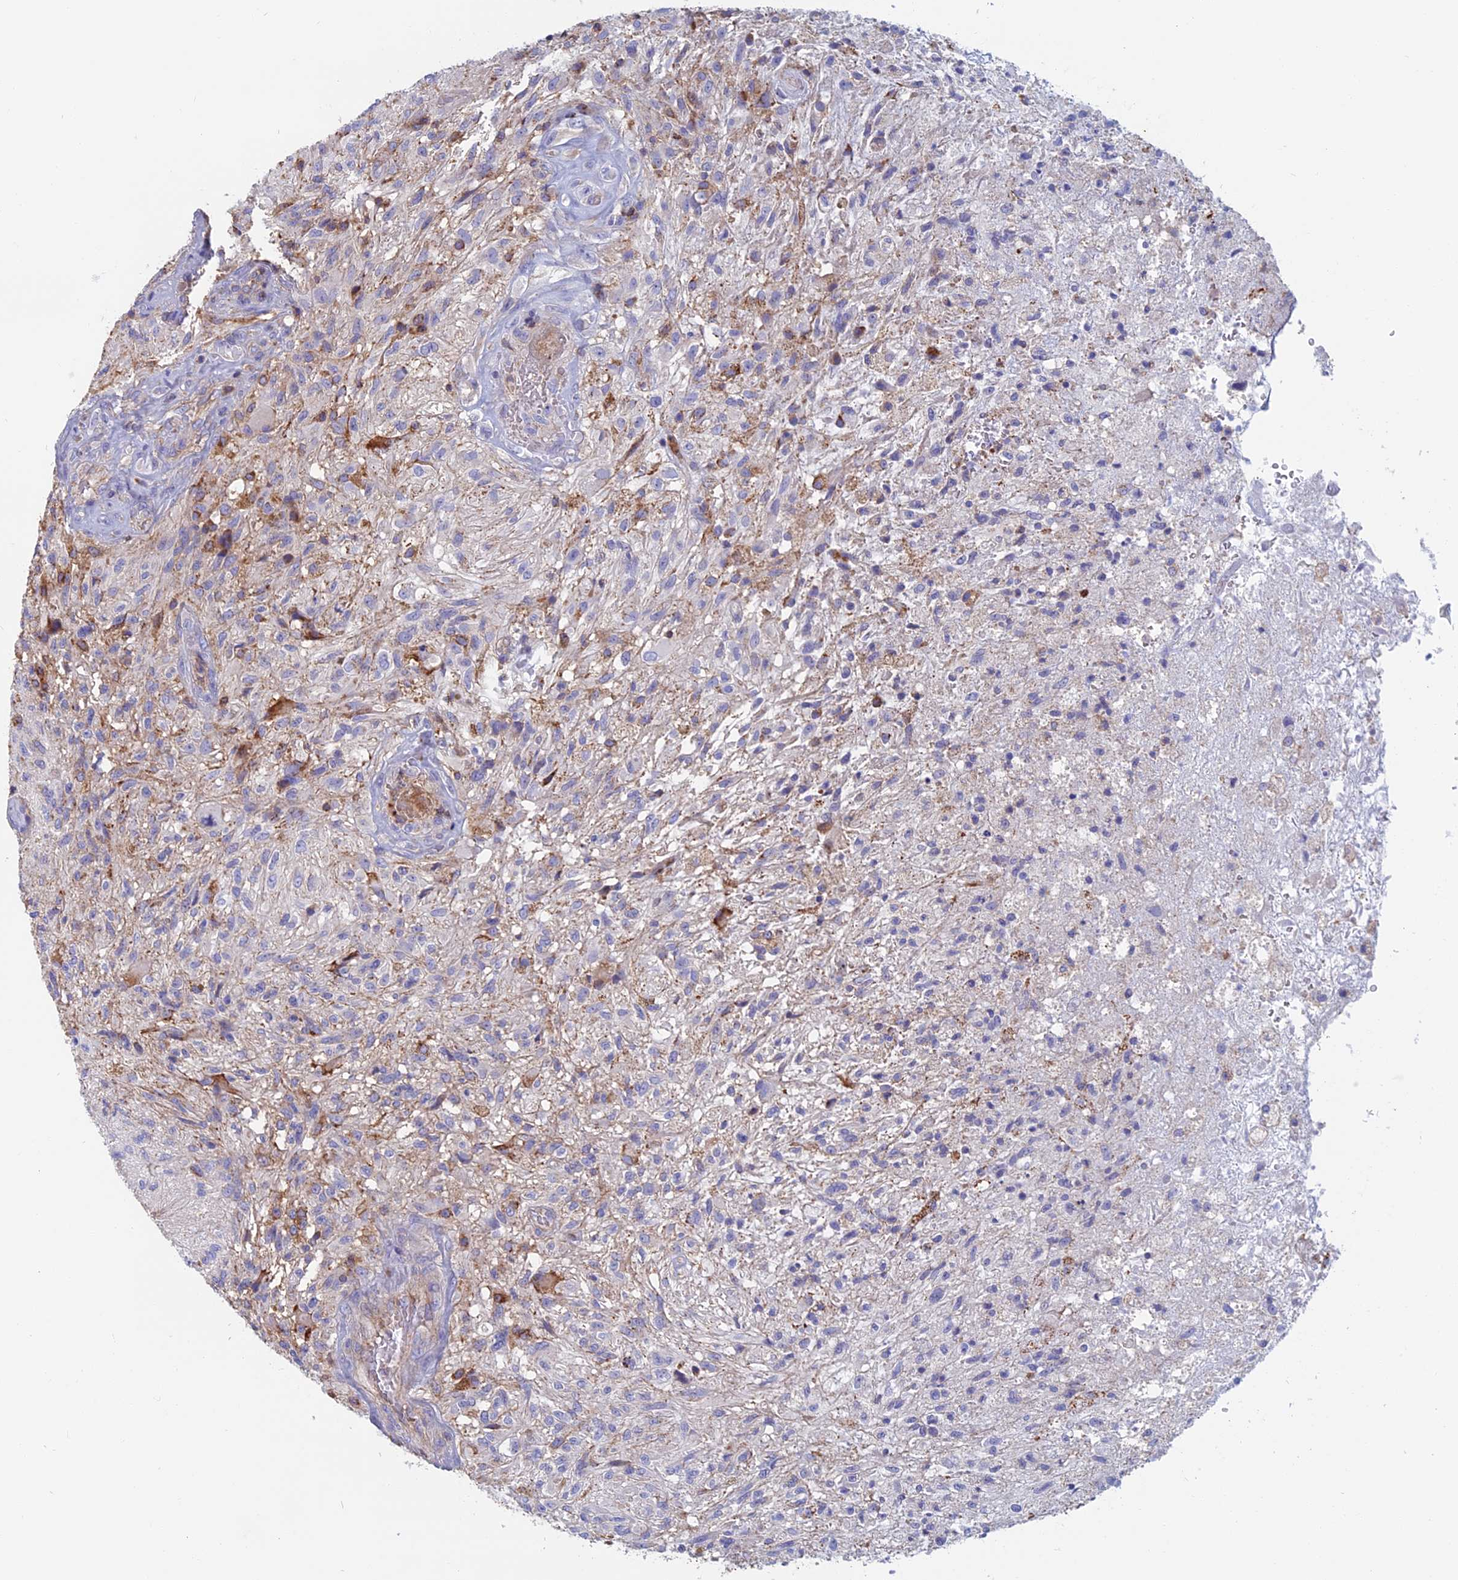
{"staining": {"intensity": "negative", "quantity": "none", "location": "none"}, "tissue": "glioma", "cell_type": "Tumor cells", "image_type": "cancer", "snomed": [{"axis": "morphology", "description": "Glioma, malignant, High grade"}, {"axis": "topography", "description": "Brain"}], "caption": "This micrograph is of glioma stained with IHC to label a protein in brown with the nuclei are counter-stained blue. There is no staining in tumor cells. The staining is performed using DAB (3,3'-diaminobenzidine) brown chromogen with nuclei counter-stained in using hematoxylin.", "gene": "HSD17B8", "patient": {"sex": "male", "age": 56}}